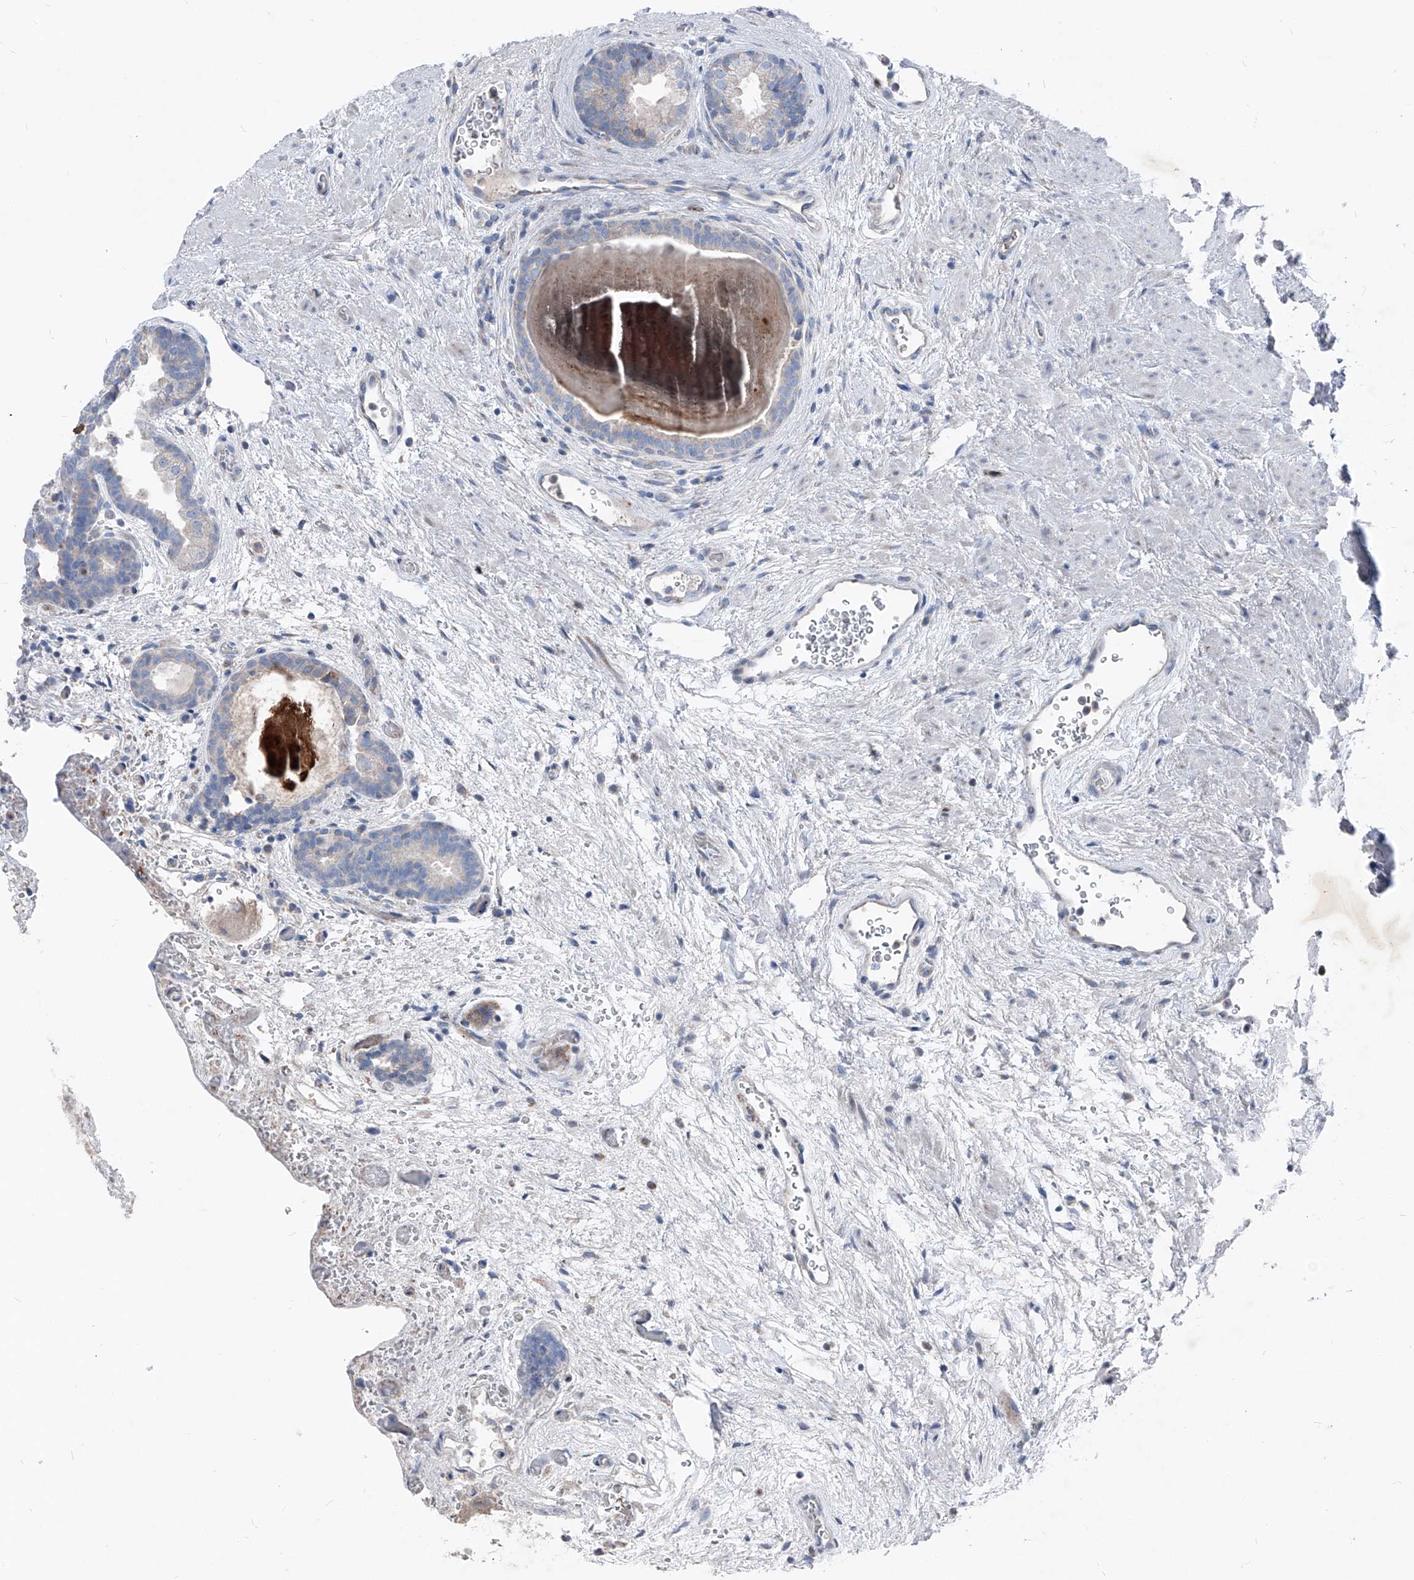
{"staining": {"intensity": "negative", "quantity": "none", "location": "none"}, "tissue": "prostate", "cell_type": "Glandular cells", "image_type": "normal", "snomed": [{"axis": "morphology", "description": "Normal tissue, NOS"}, {"axis": "topography", "description": "Prostate"}], "caption": "Protein analysis of normal prostate demonstrates no significant positivity in glandular cells.", "gene": "IFI27", "patient": {"sex": "male", "age": 48}}